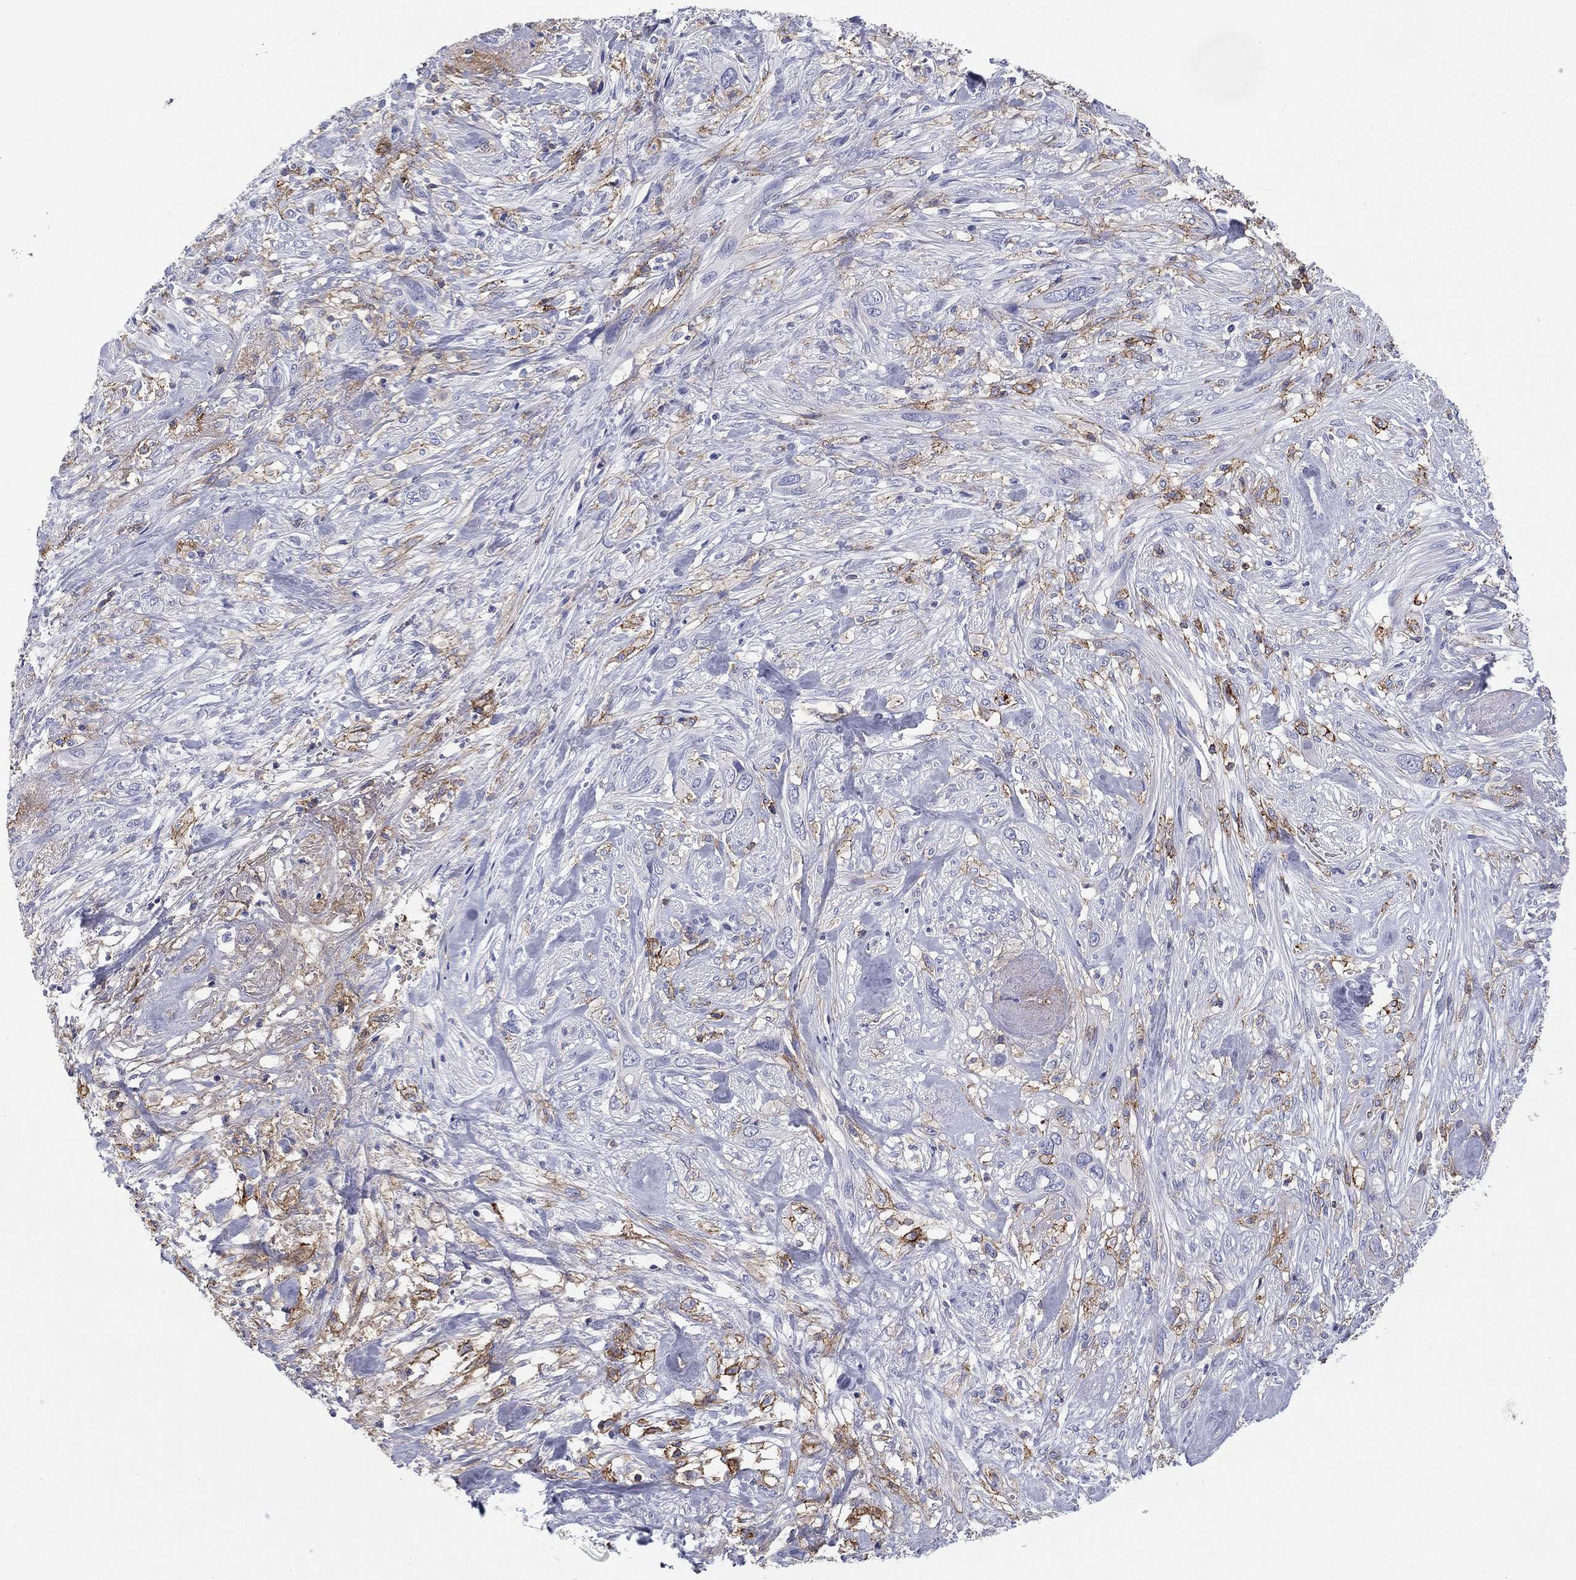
{"staining": {"intensity": "moderate", "quantity": "<25%", "location": "cytoplasmic/membranous"}, "tissue": "cervical cancer", "cell_type": "Tumor cells", "image_type": "cancer", "snomed": [{"axis": "morphology", "description": "Squamous cell carcinoma, NOS"}, {"axis": "topography", "description": "Cervix"}], "caption": "This image shows immunohistochemistry (IHC) staining of human cervical squamous cell carcinoma, with low moderate cytoplasmic/membranous staining in approximately <25% of tumor cells.", "gene": "SELPLG", "patient": {"sex": "female", "age": 57}}